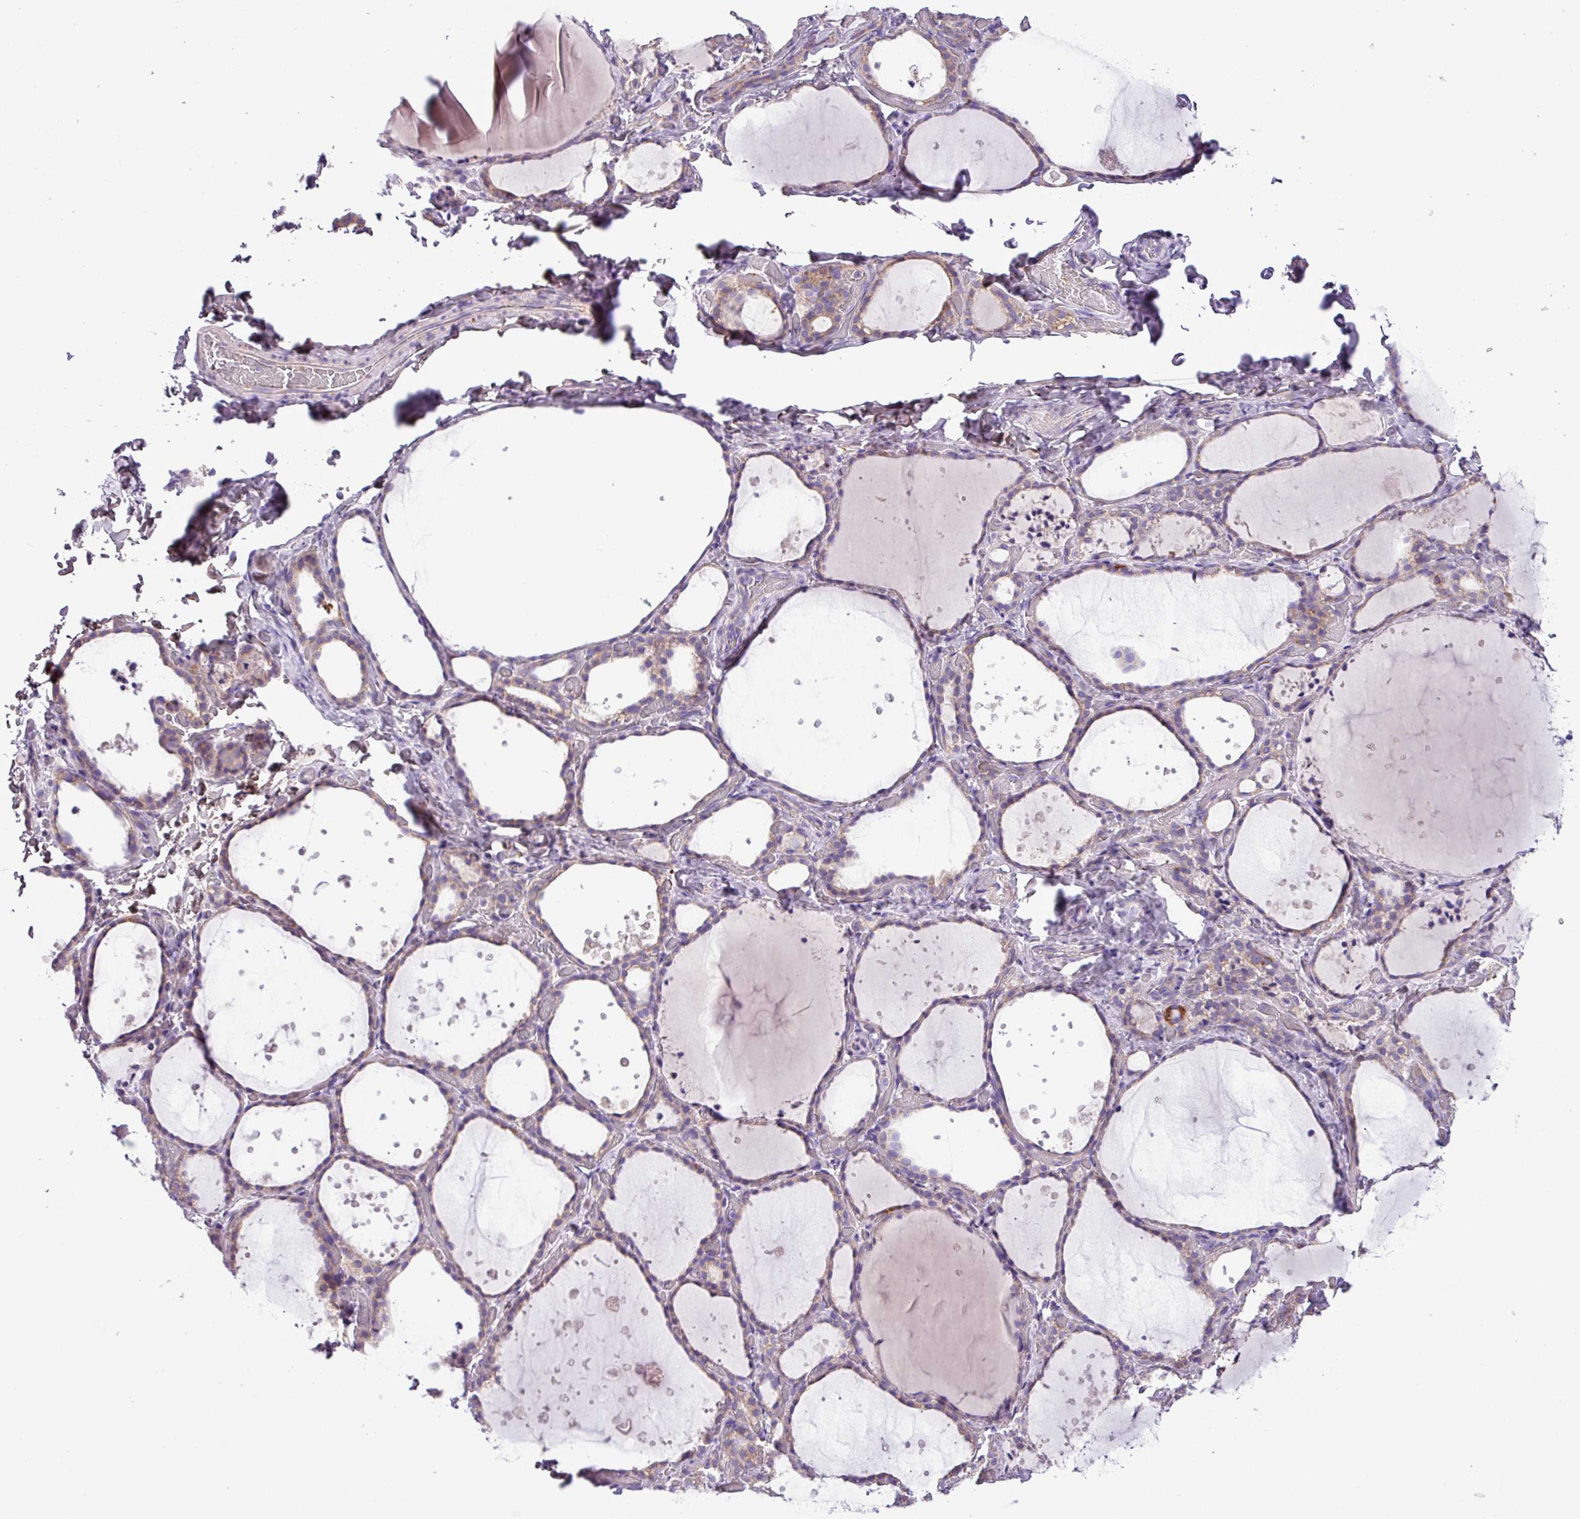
{"staining": {"intensity": "moderate", "quantity": "<25%", "location": "cytoplasmic/membranous"}, "tissue": "thyroid gland", "cell_type": "Glandular cells", "image_type": "normal", "snomed": [{"axis": "morphology", "description": "Normal tissue, NOS"}, {"axis": "topography", "description": "Thyroid gland"}], "caption": "An IHC micrograph of benign tissue is shown. Protein staining in brown highlights moderate cytoplasmic/membranous positivity in thyroid gland within glandular cells.", "gene": "FAM183A", "patient": {"sex": "female", "age": 44}}